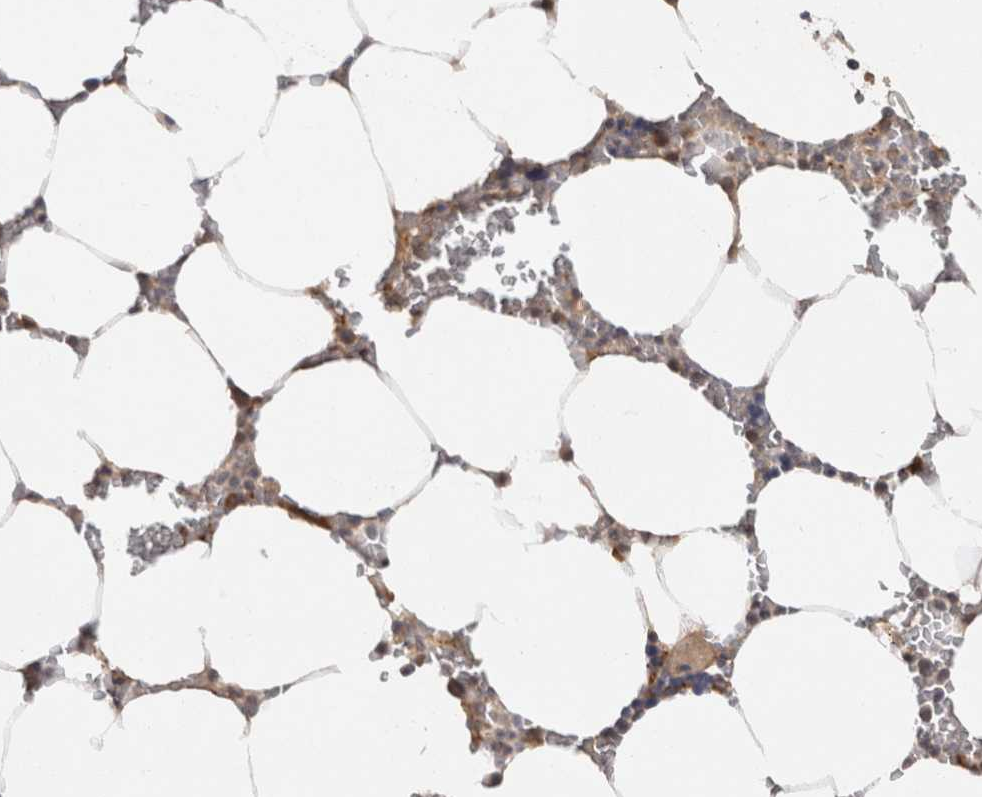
{"staining": {"intensity": "moderate", "quantity": "25%-75%", "location": "cytoplasmic/membranous"}, "tissue": "bone marrow", "cell_type": "Hematopoietic cells", "image_type": "normal", "snomed": [{"axis": "morphology", "description": "Normal tissue, NOS"}, {"axis": "topography", "description": "Bone marrow"}], "caption": "An image showing moderate cytoplasmic/membranous expression in approximately 25%-75% of hematopoietic cells in unremarkable bone marrow, as visualized by brown immunohistochemical staining.", "gene": "ACAT2", "patient": {"sex": "male", "age": 70}}